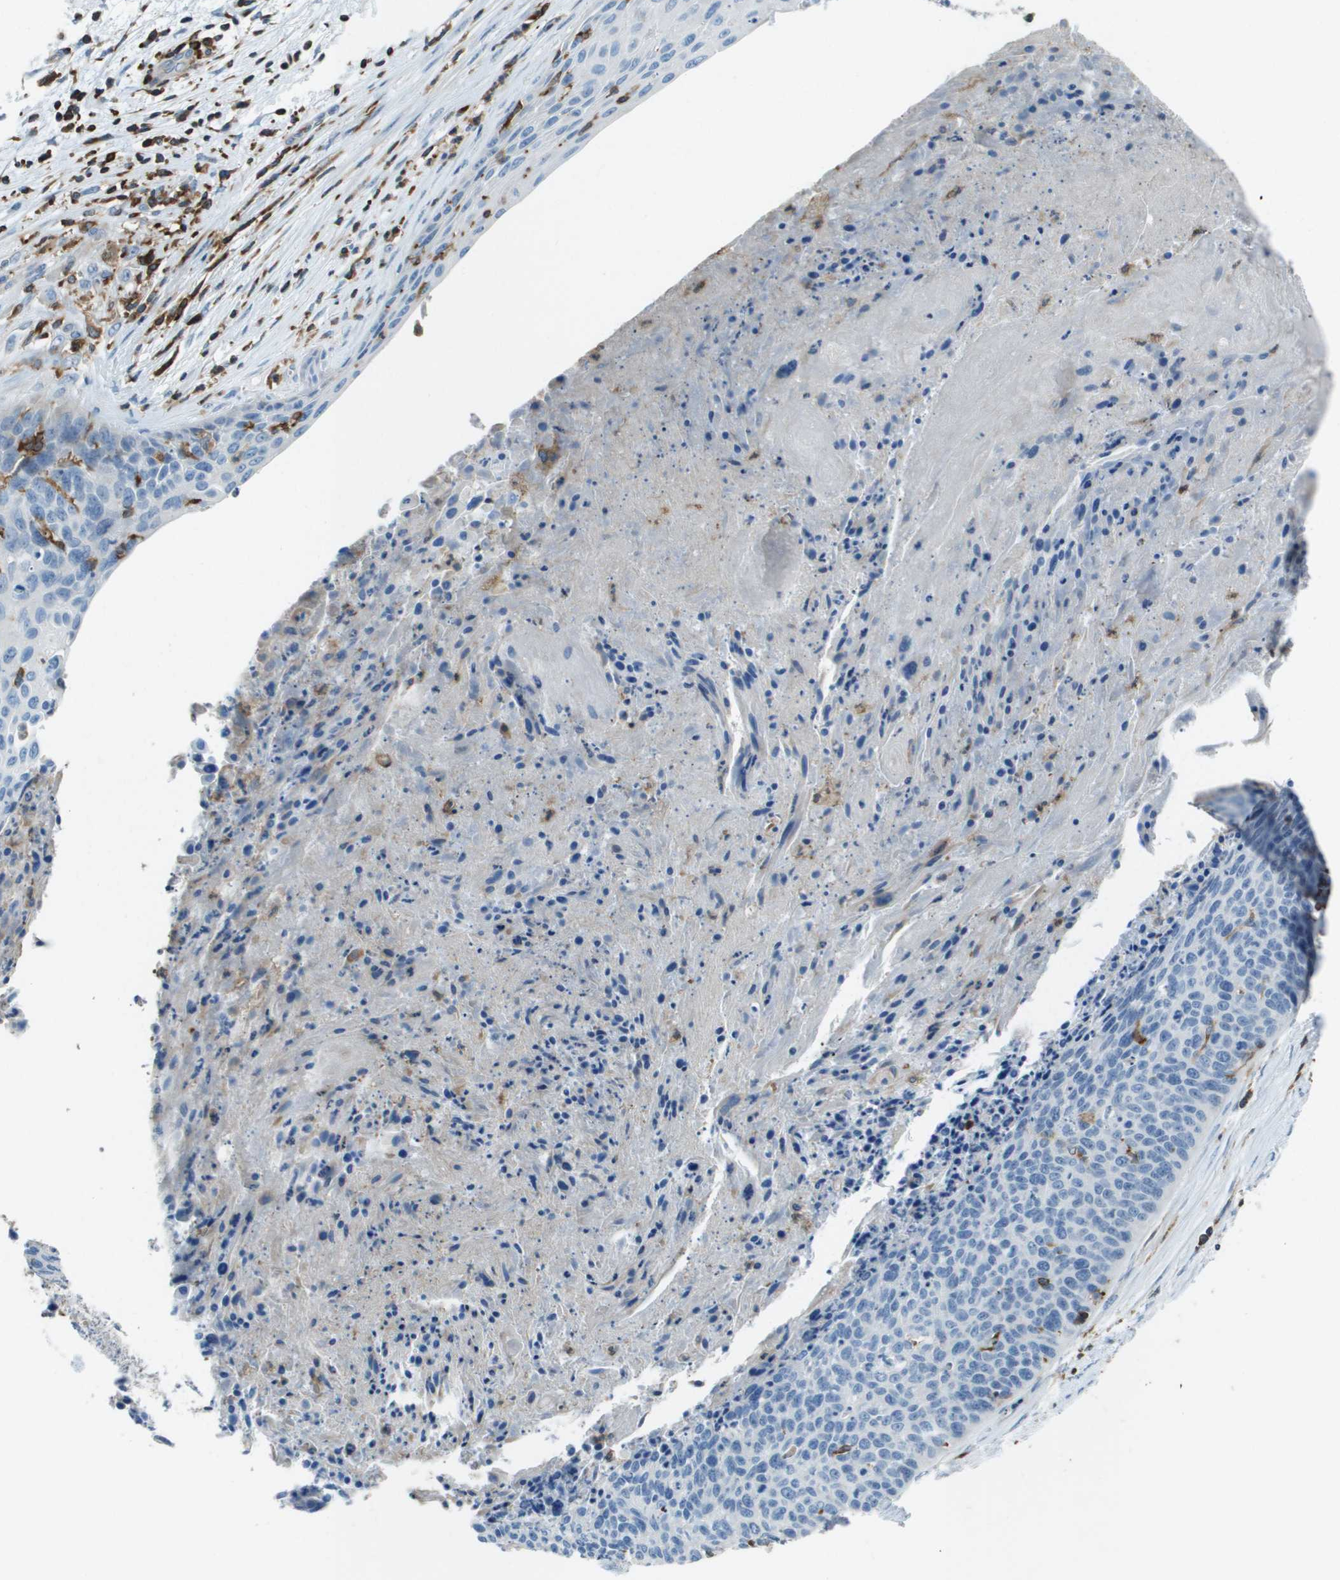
{"staining": {"intensity": "negative", "quantity": "none", "location": "none"}, "tissue": "cervical cancer", "cell_type": "Tumor cells", "image_type": "cancer", "snomed": [{"axis": "morphology", "description": "Squamous cell carcinoma, NOS"}, {"axis": "topography", "description": "Cervix"}], "caption": "Tumor cells show no significant protein staining in cervical cancer.", "gene": "APBB1IP", "patient": {"sex": "female", "age": 55}}